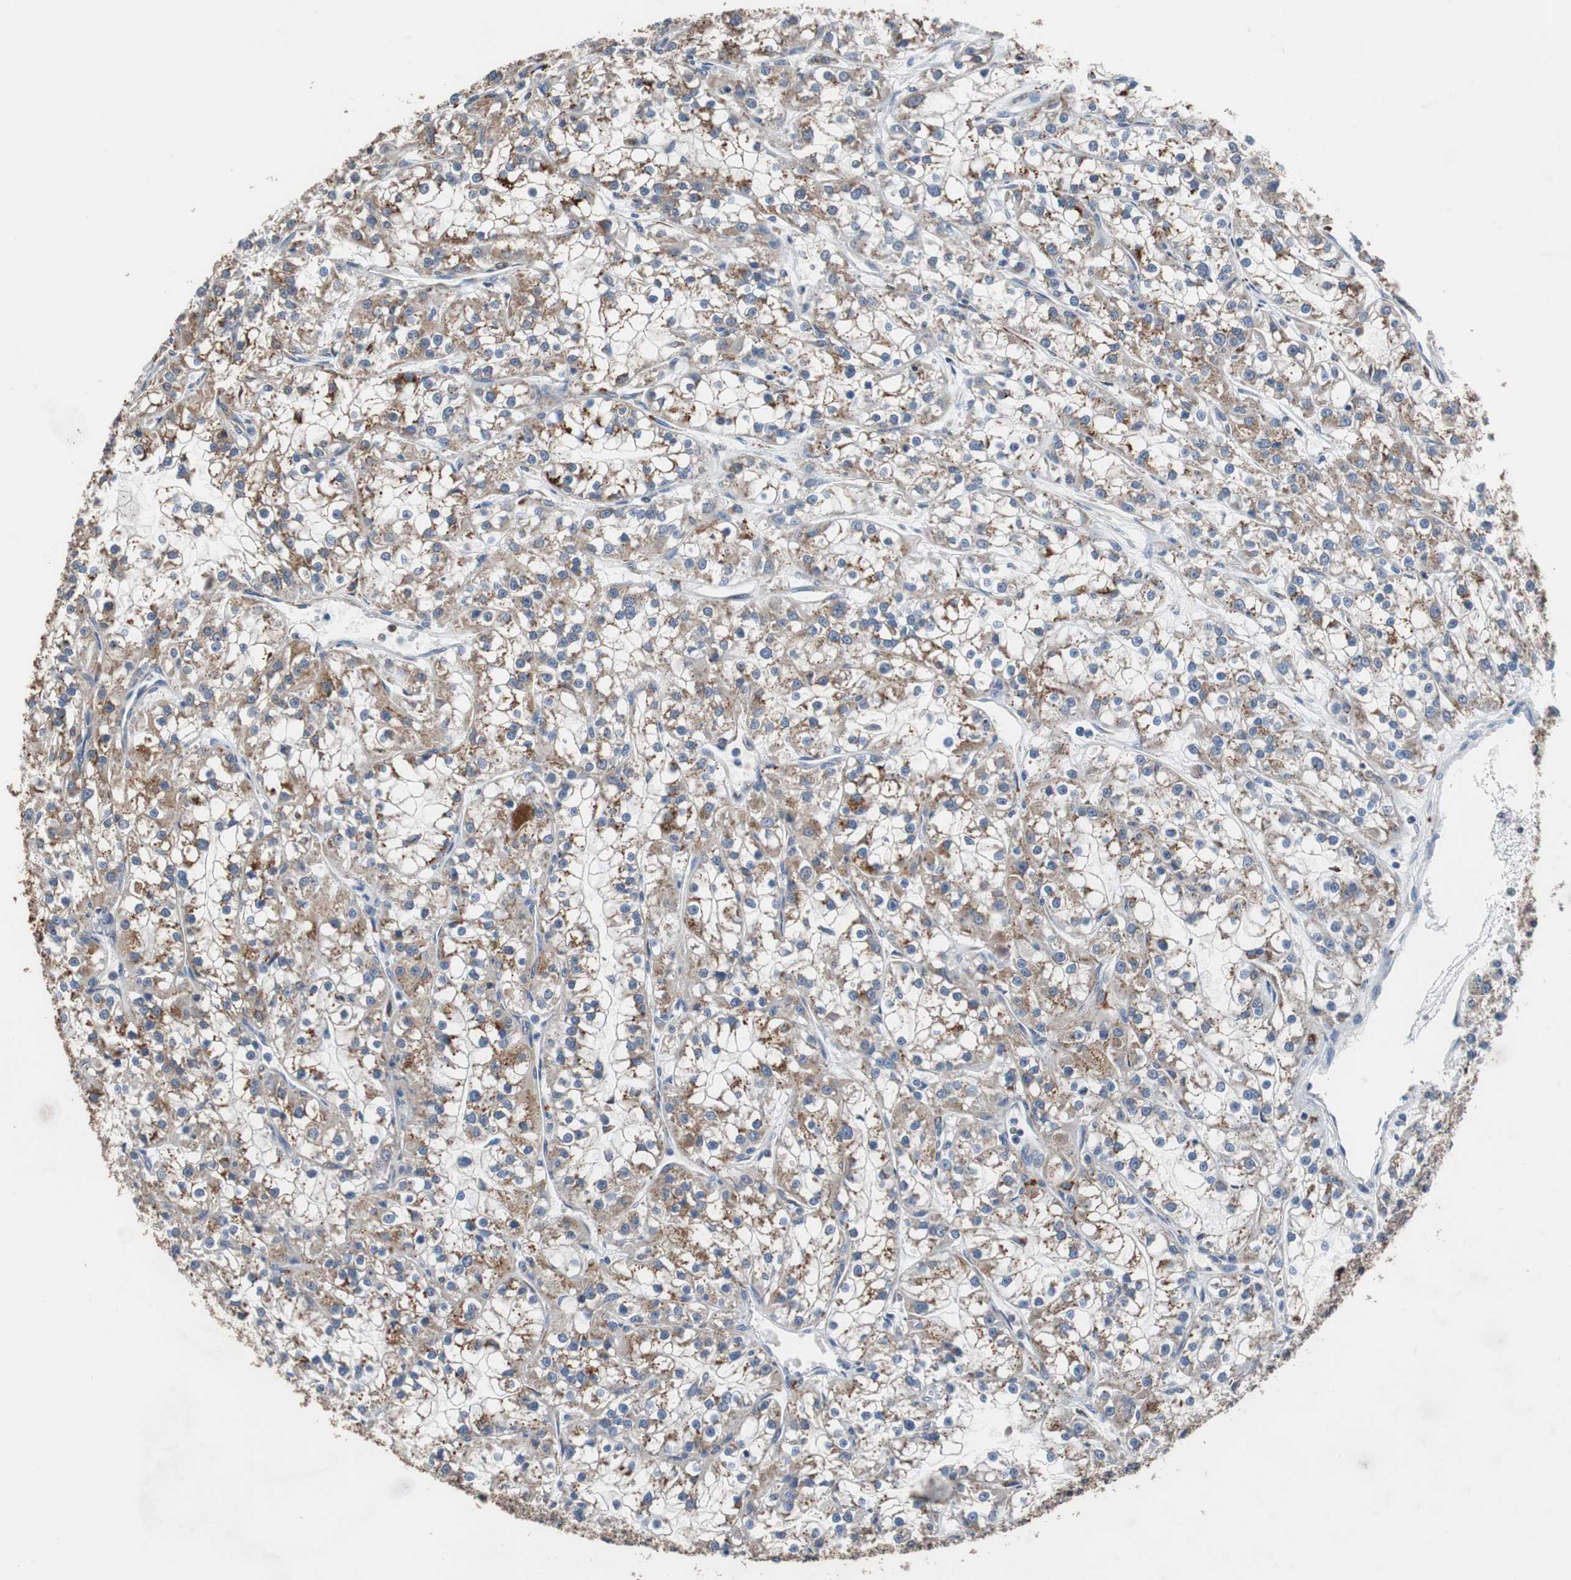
{"staining": {"intensity": "moderate", "quantity": "25%-75%", "location": "cytoplasmic/membranous"}, "tissue": "renal cancer", "cell_type": "Tumor cells", "image_type": "cancer", "snomed": [{"axis": "morphology", "description": "Adenocarcinoma, NOS"}, {"axis": "topography", "description": "Kidney"}], "caption": "The image demonstrates staining of adenocarcinoma (renal), revealing moderate cytoplasmic/membranous protein positivity (brown color) within tumor cells. The protein of interest is stained brown, and the nuclei are stained in blue (DAB IHC with brightfield microscopy, high magnification).", "gene": "USP10", "patient": {"sex": "female", "age": 52}}